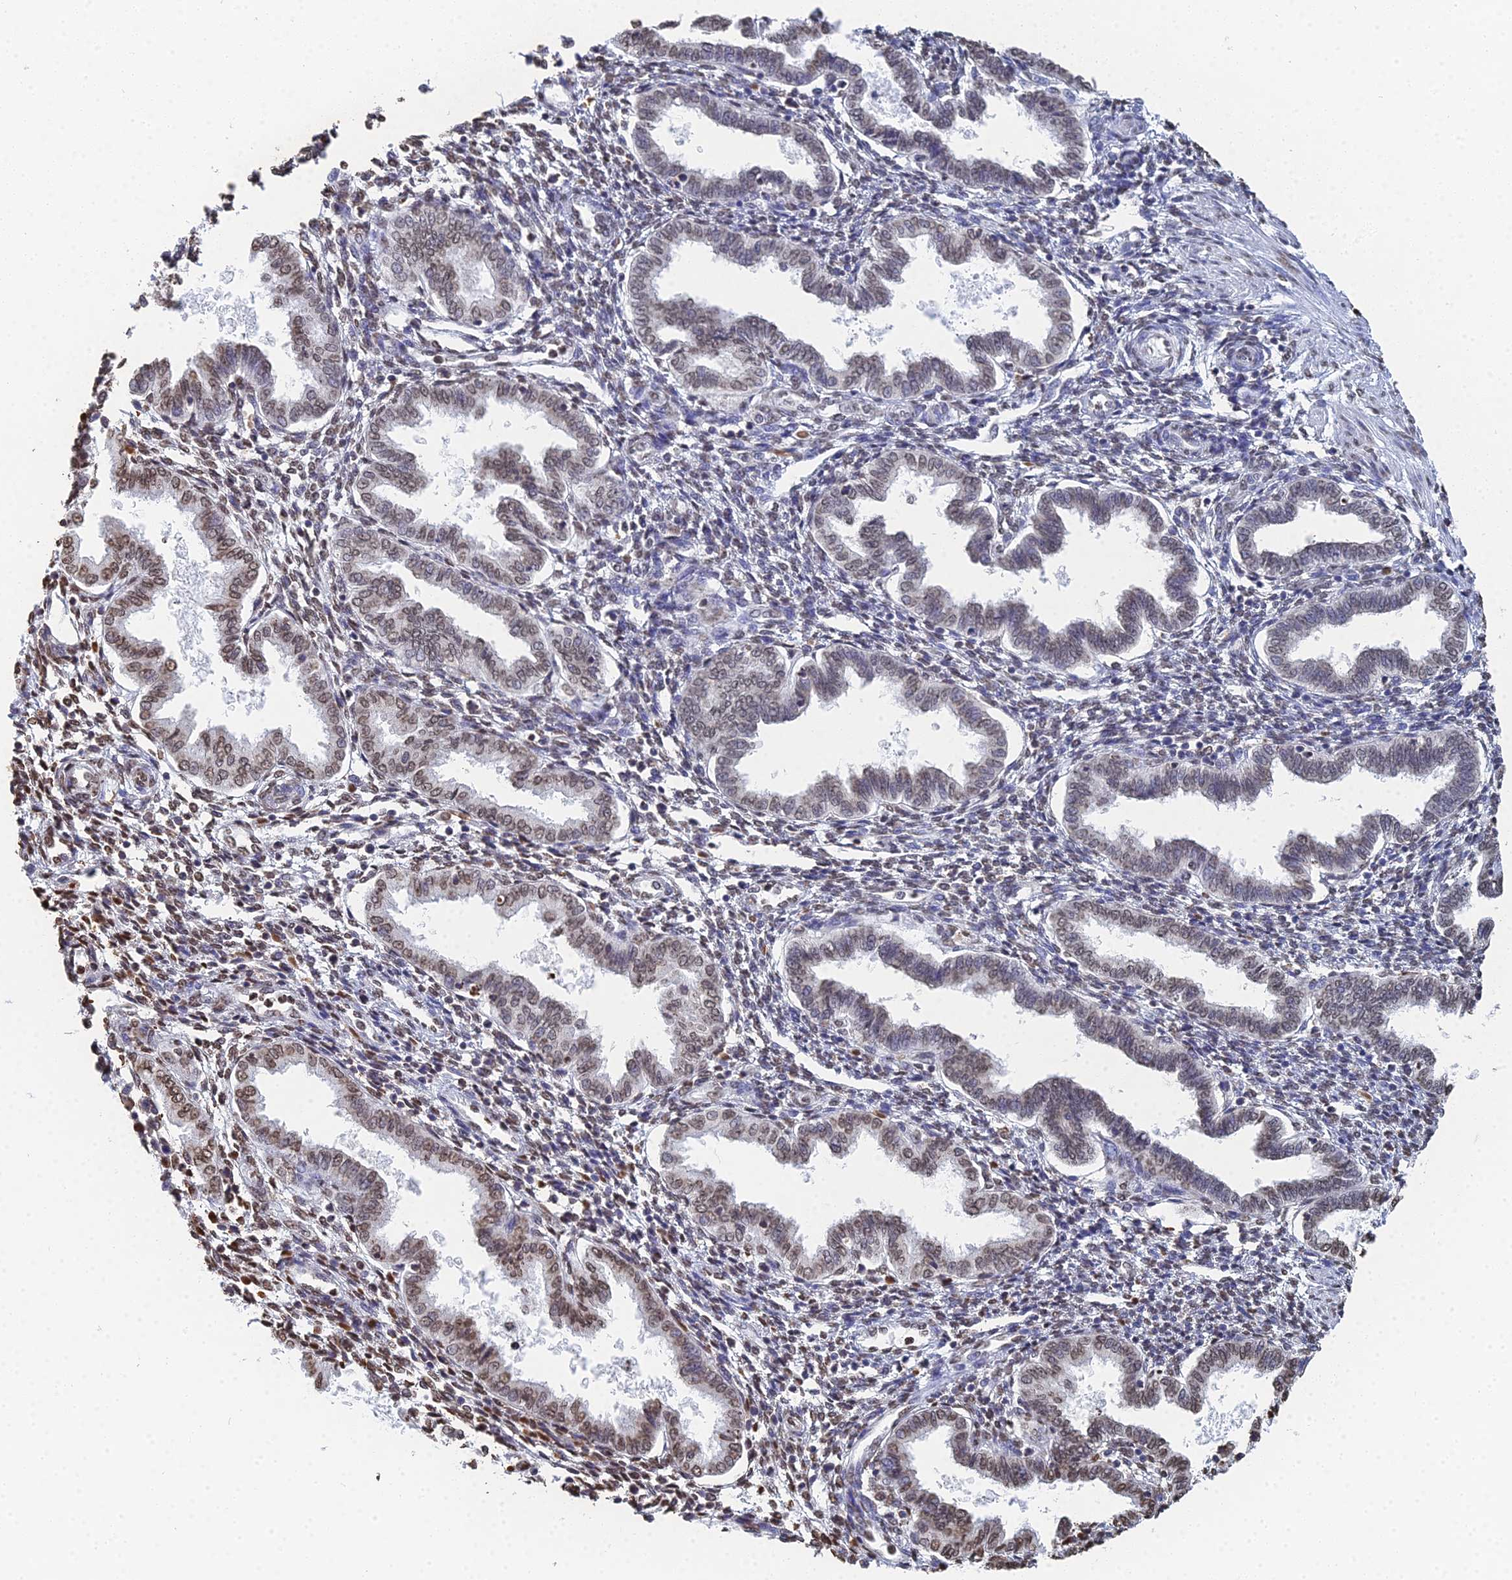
{"staining": {"intensity": "weak", "quantity": "25%-75%", "location": "nuclear"}, "tissue": "endometrium", "cell_type": "Cells in endometrial stroma", "image_type": "normal", "snomed": [{"axis": "morphology", "description": "Normal tissue, NOS"}, {"axis": "topography", "description": "Endometrium"}], "caption": "A low amount of weak nuclear positivity is appreciated in approximately 25%-75% of cells in endometrial stroma in normal endometrium.", "gene": "GBP3", "patient": {"sex": "female", "age": 33}}